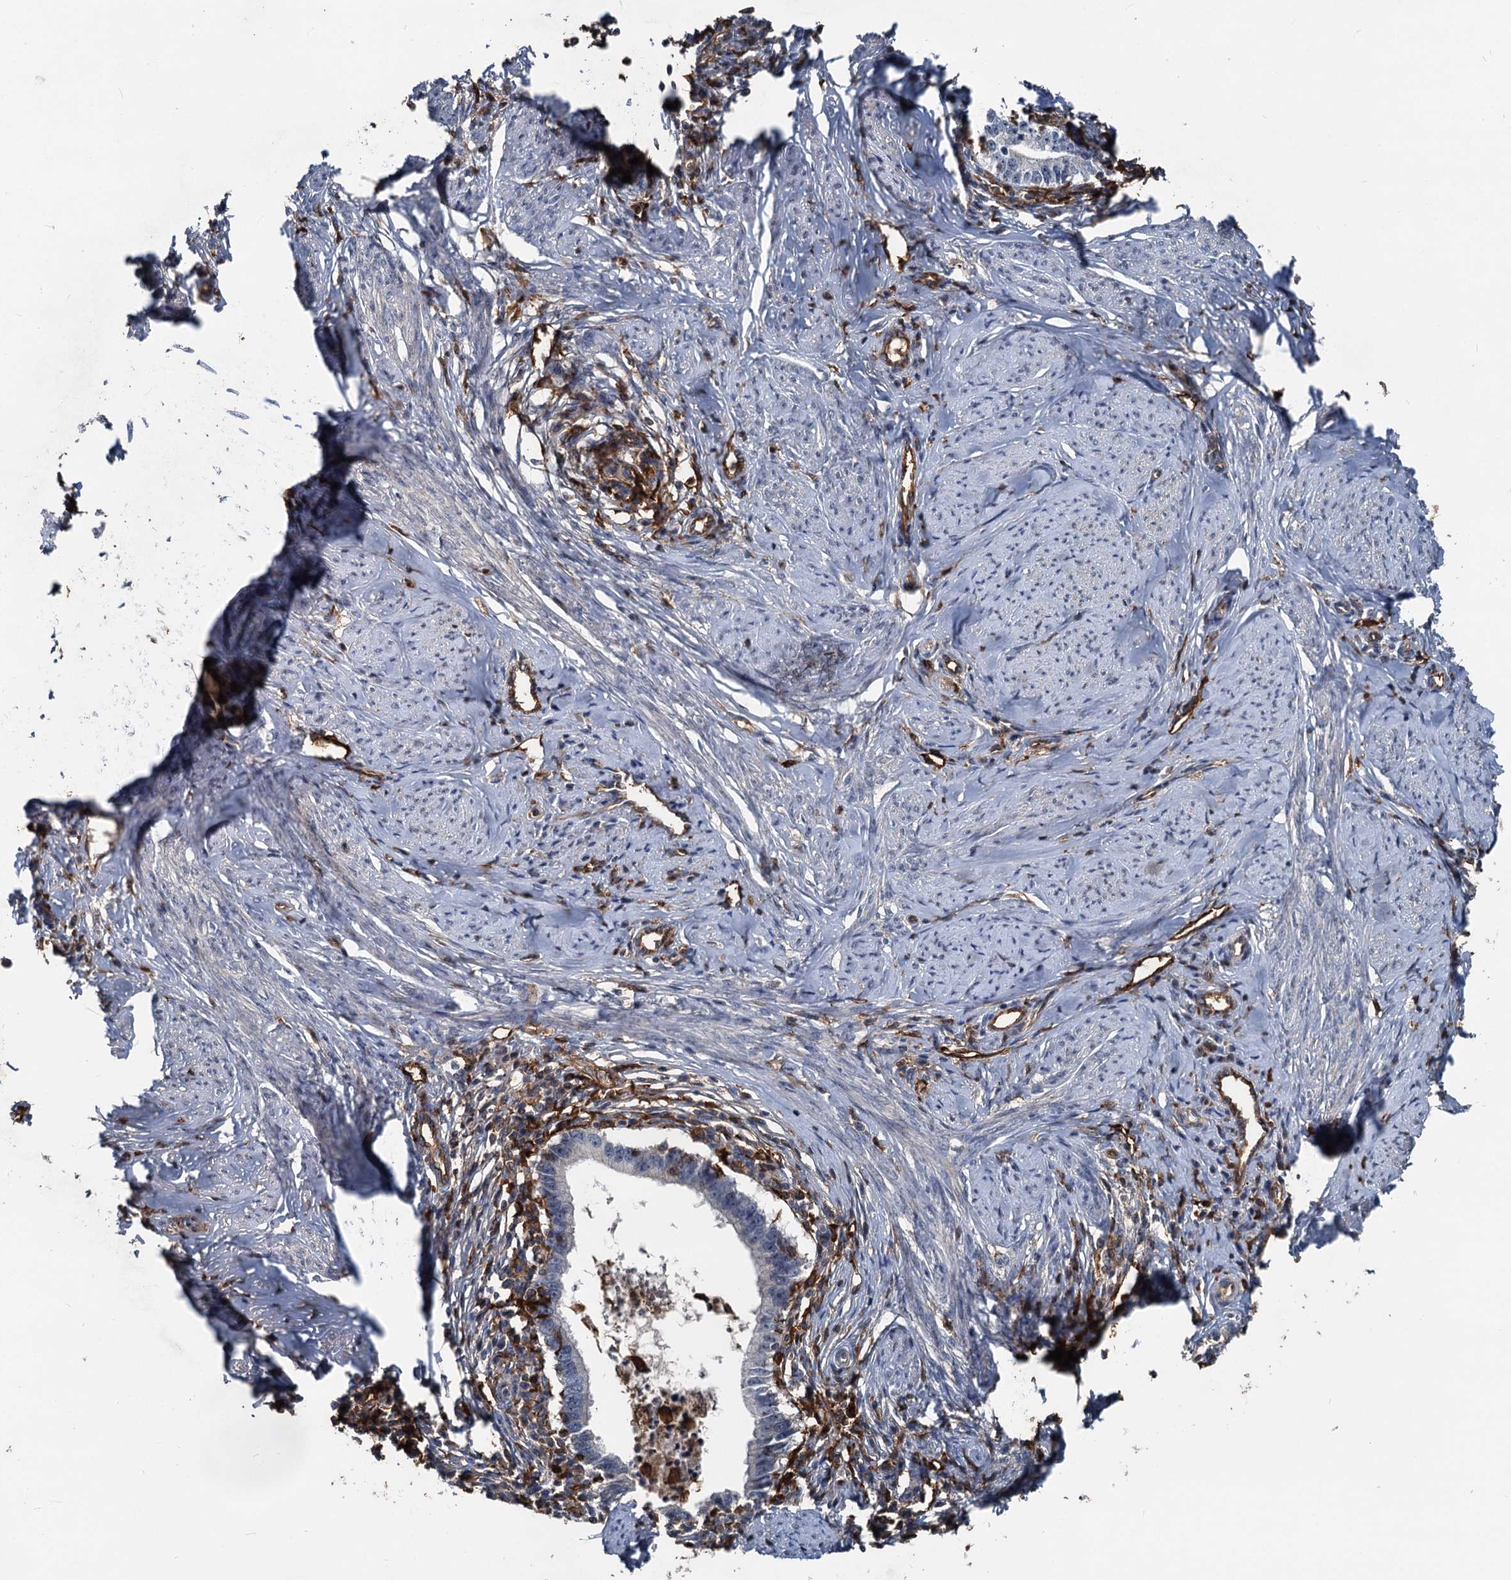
{"staining": {"intensity": "negative", "quantity": "none", "location": "none"}, "tissue": "cervical cancer", "cell_type": "Tumor cells", "image_type": "cancer", "snomed": [{"axis": "morphology", "description": "Adenocarcinoma, NOS"}, {"axis": "topography", "description": "Cervix"}], "caption": "Immunohistochemistry (IHC) of cervical cancer reveals no positivity in tumor cells. The staining is performed using DAB brown chromogen with nuclei counter-stained in using hematoxylin.", "gene": "PLEKHO2", "patient": {"sex": "female", "age": 36}}